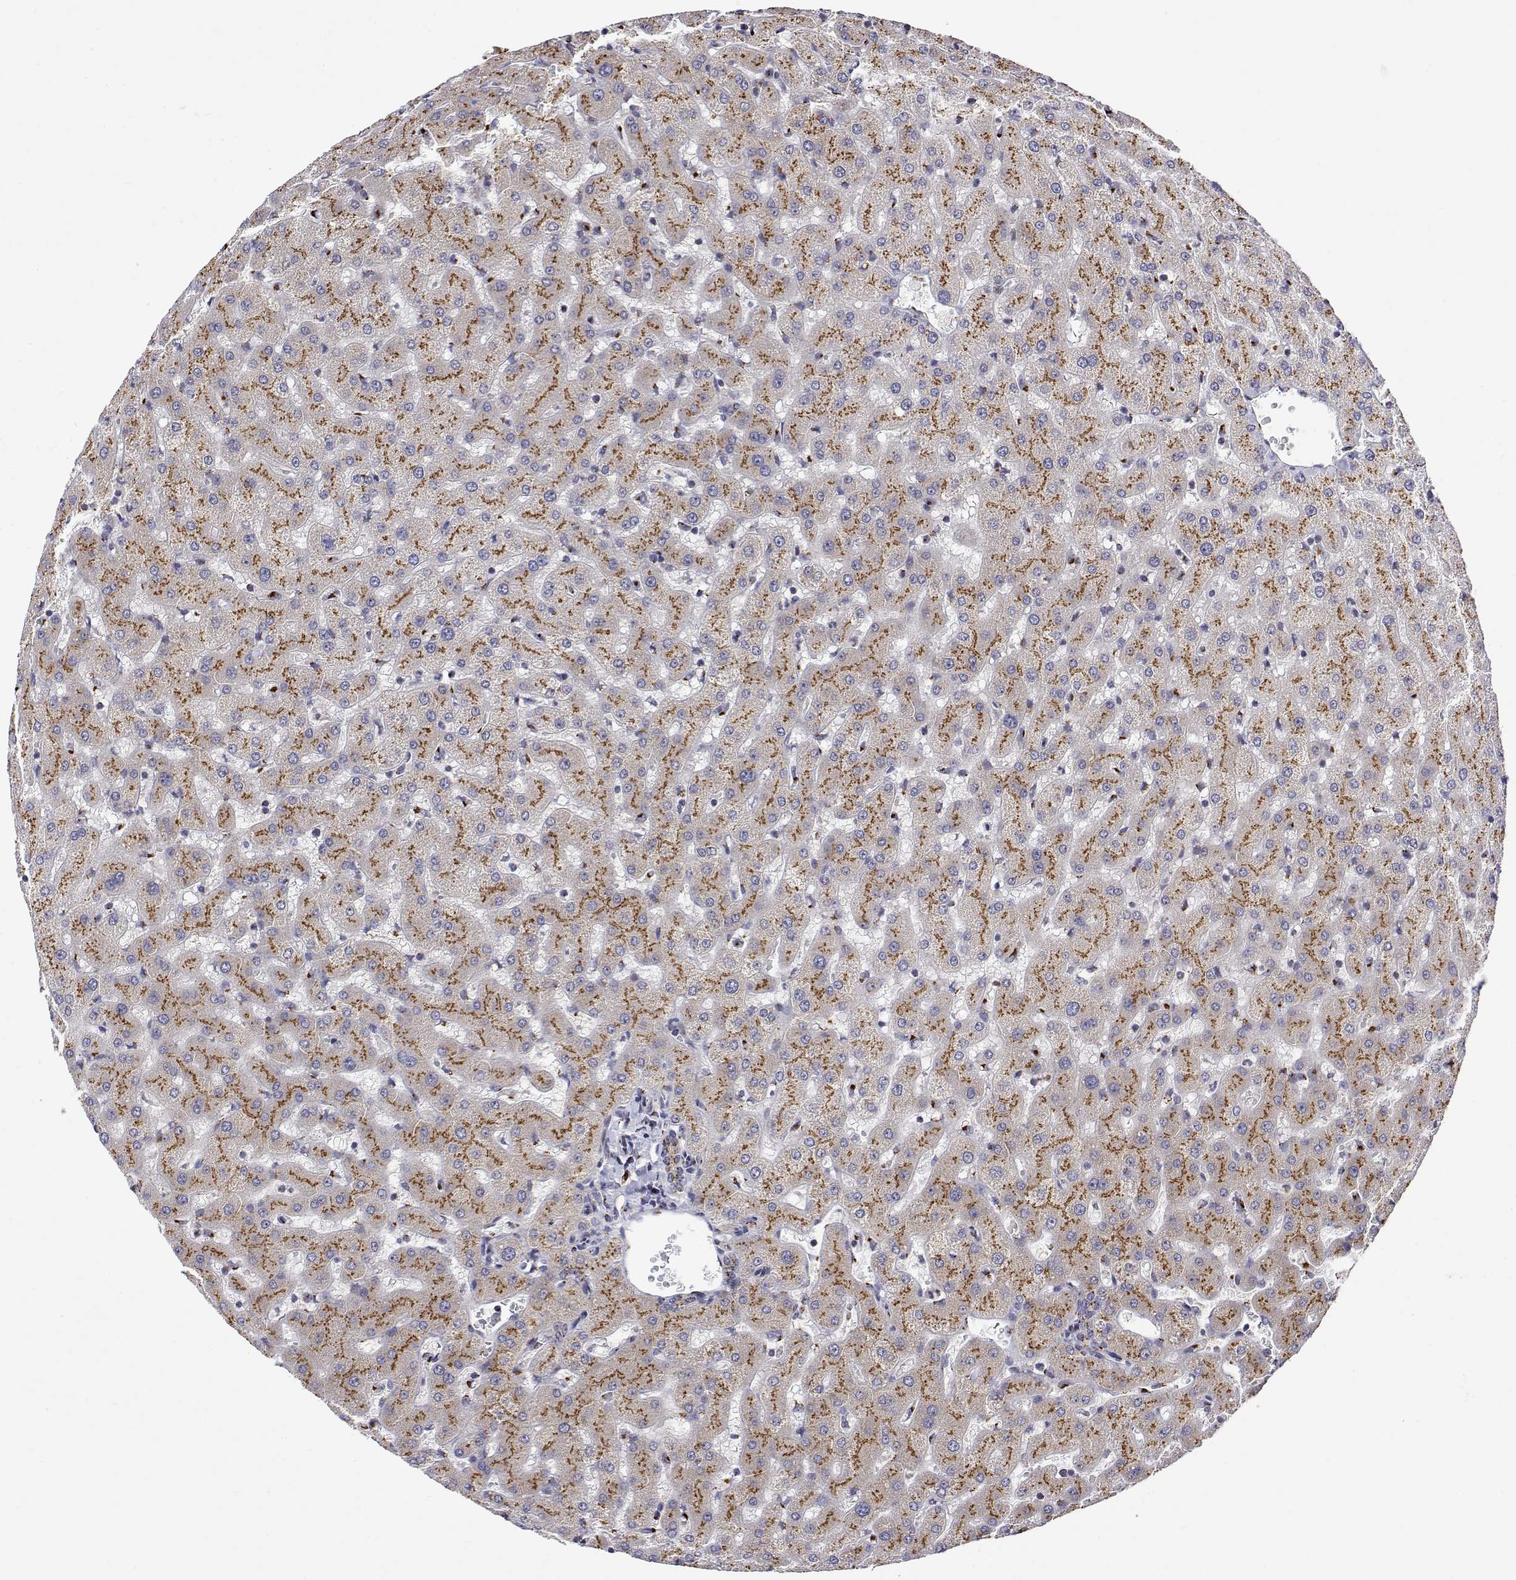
{"staining": {"intensity": "moderate", "quantity": "25%-75%", "location": "cytoplasmic/membranous"}, "tissue": "liver", "cell_type": "Cholangiocytes", "image_type": "normal", "snomed": [{"axis": "morphology", "description": "Normal tissue, NOS"}, {"axis": "topography", "description": "Liver"}], "caption": "The image displays immunohistochemical staining of benign liver. There is moderate cytoplasmic/membranous positivity is appreciated in approximately 25%-75% of cholangiocytes.", "gene": "YIPF3", "patient": {"sex": "female", "age": 63}}